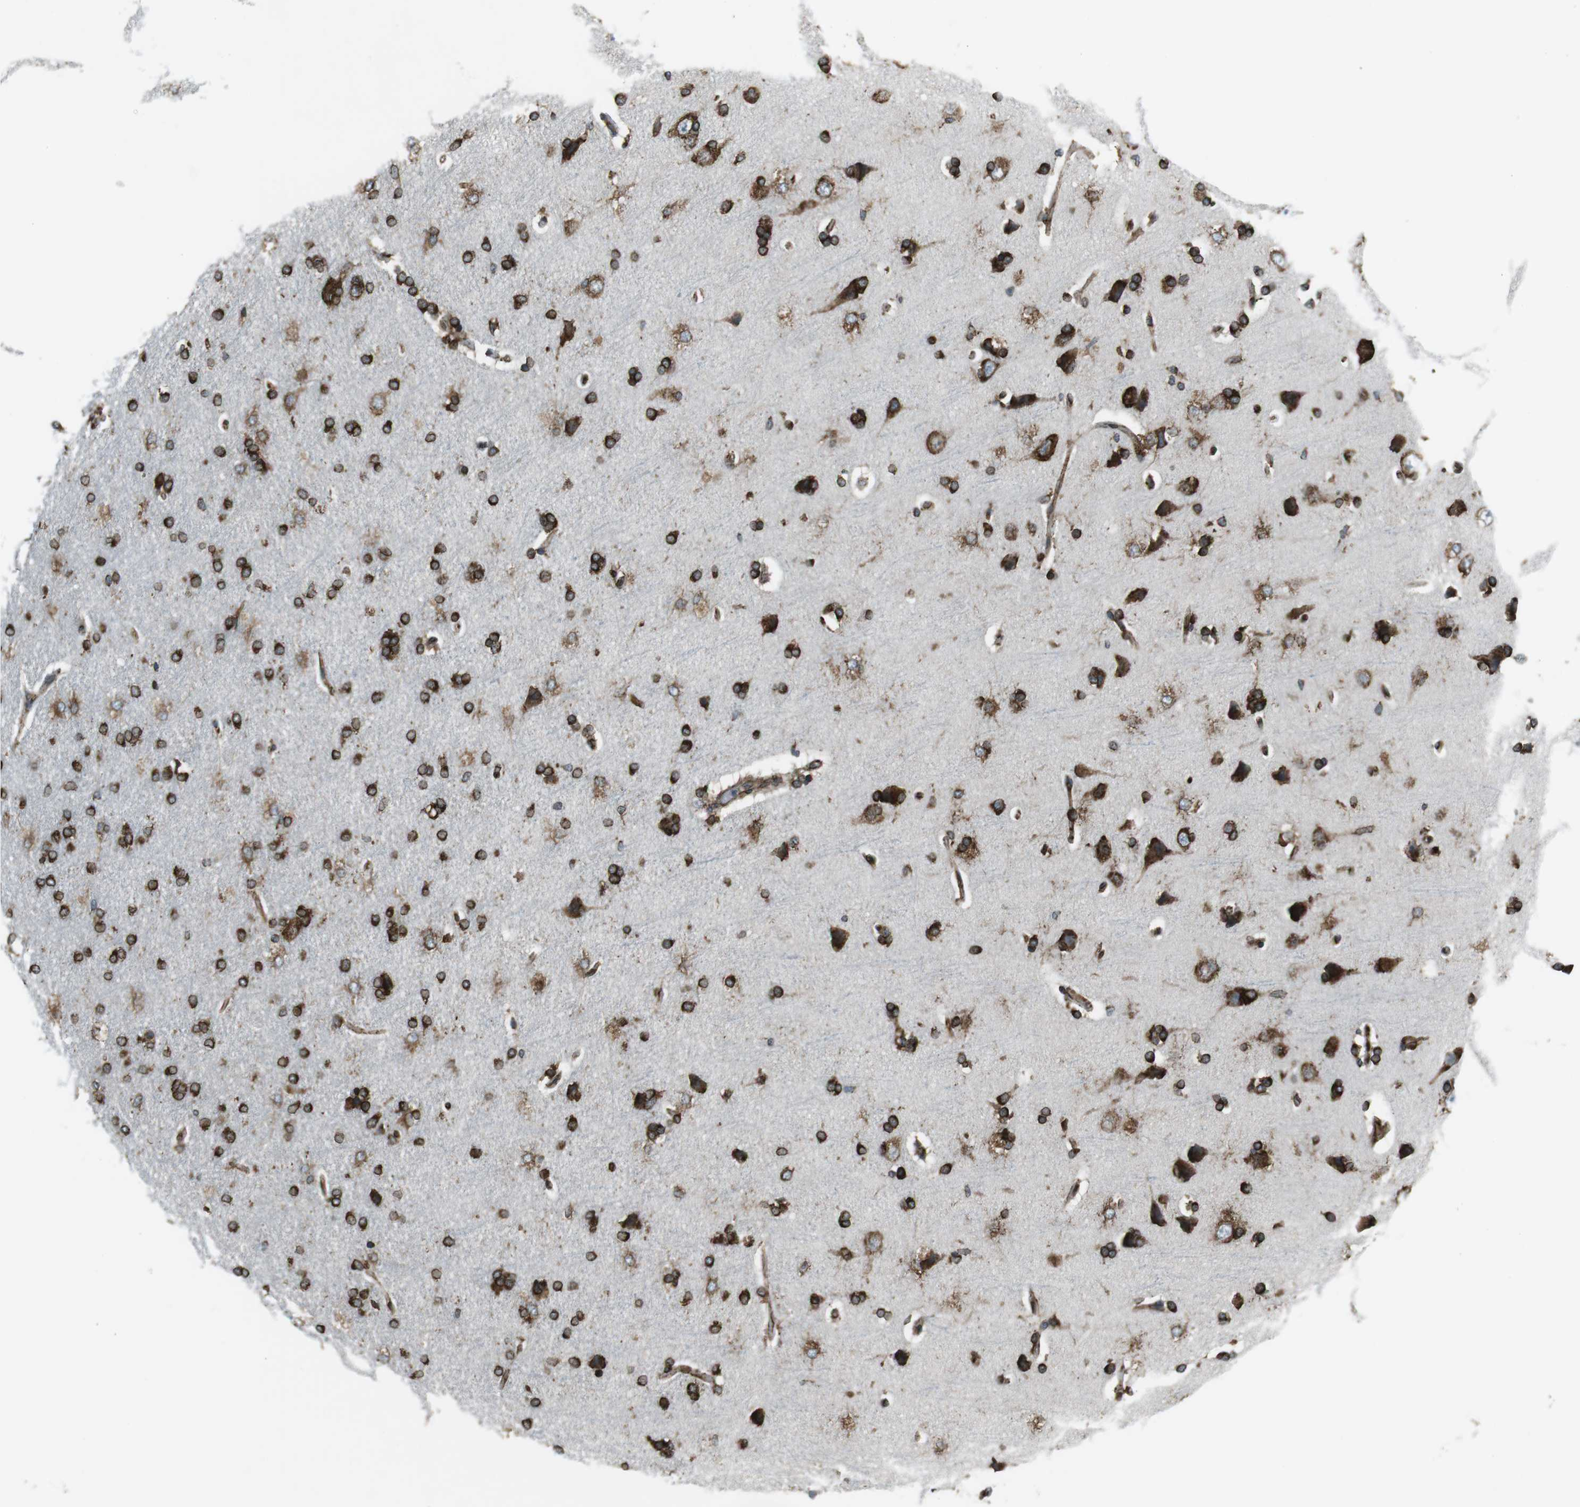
{"staining": {"intensity": "moderate", "quantity": ">75%", "location": "cytoplasmic/membranous"}, "tissue": "cerebral cortex", "cell_type": "Endothelial cells", "image_type": "normal", "snomed": [{"axis": "morphology", "description": "Normal tissue, NOS"}, {"axis": "topography", "description": "Cerebral cortex"}], "caption": "IHC micrograph of normal cerebral cortex: cerebral cortex stained using immunohistochemistry (IHC) reveals medium levels of moderate protein expression localized specifically in the cytoplasmic/membranous of endothelial cells, appearing as a cytoplasmic/membranous brown color.", "gene": "KTN1", "patient": {"sex": "male", "age": 62}}